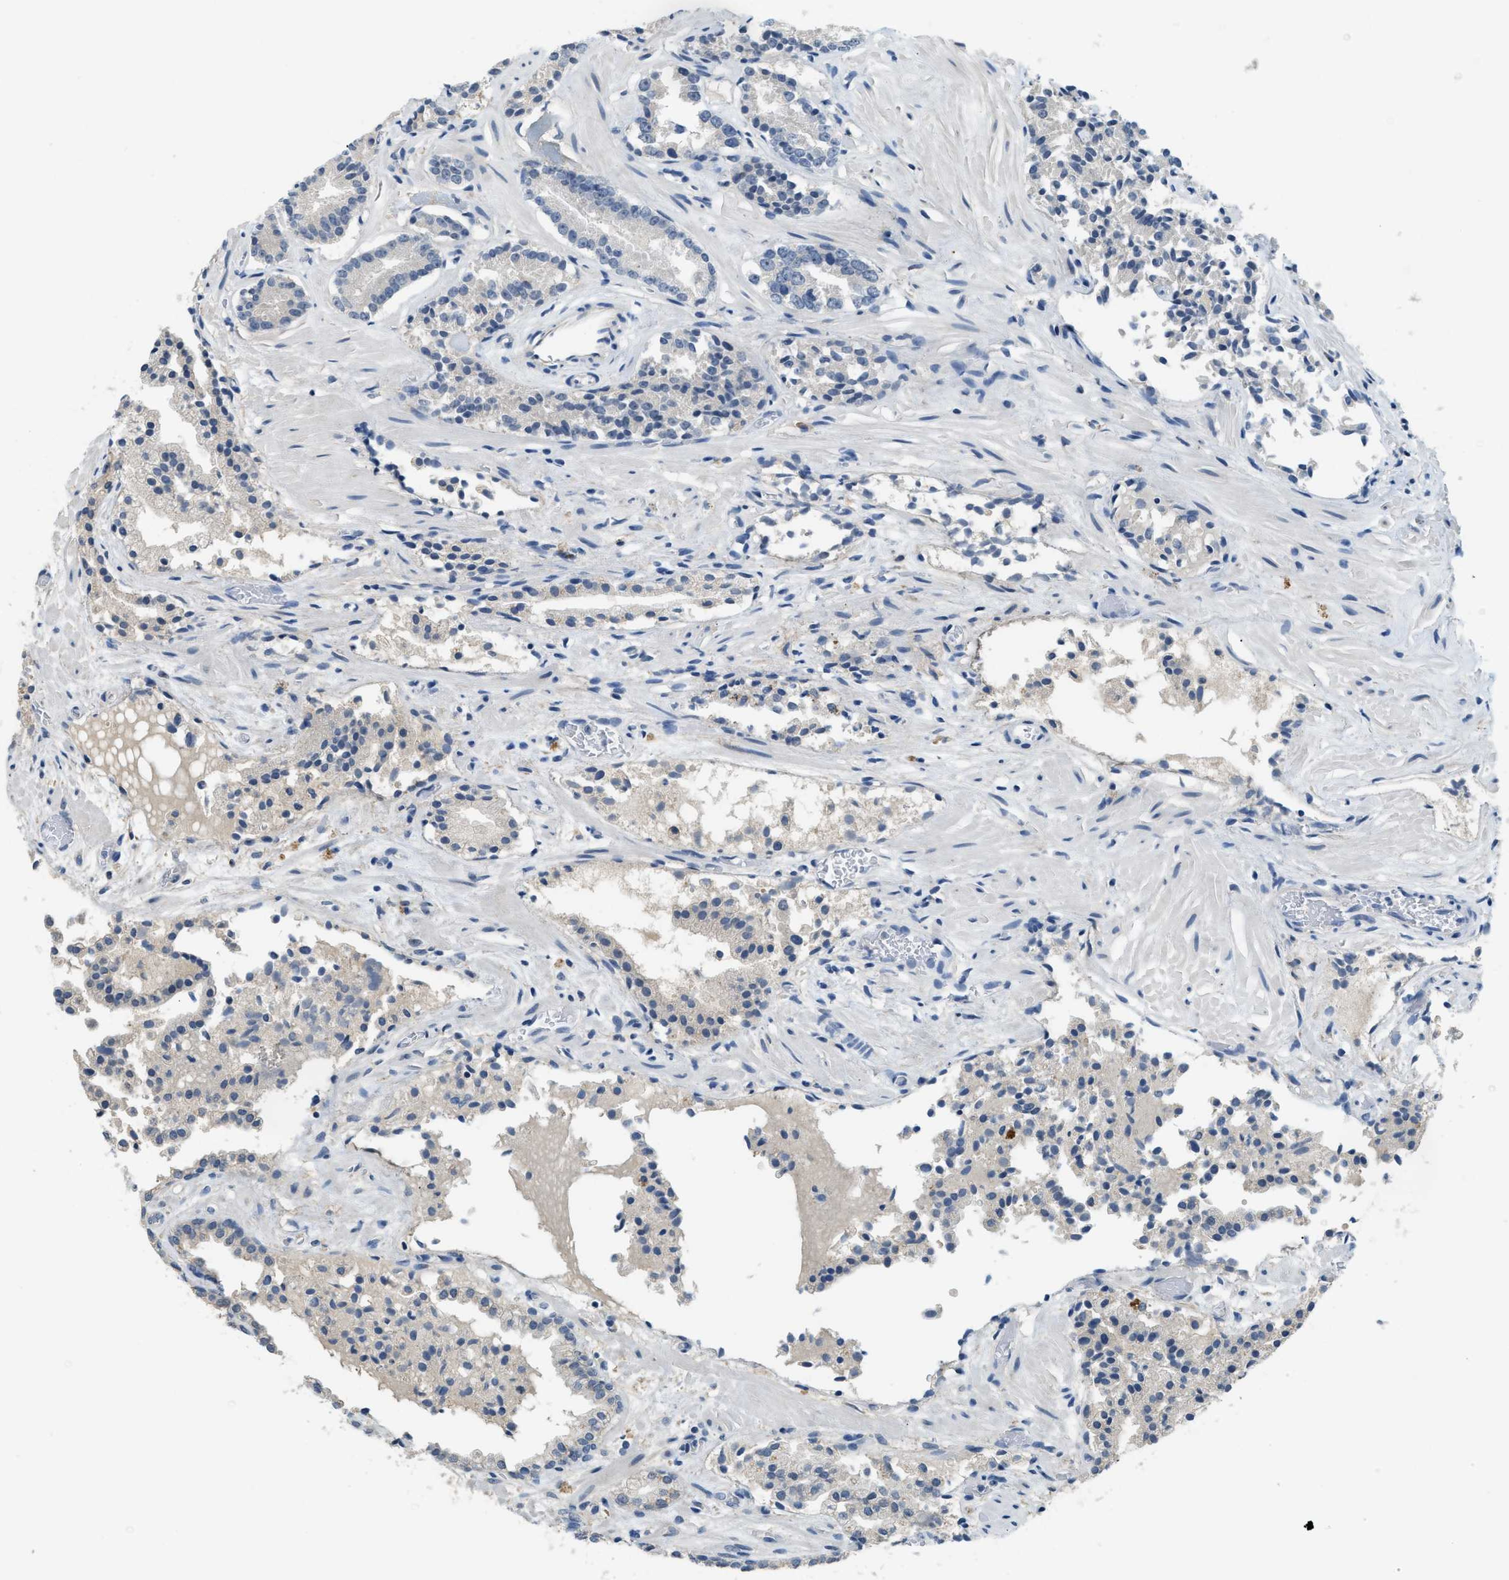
{"staining": {"intensity": "negative", "quantity": "none", "location": "none"}, "tissue": "prostate cancer", "cell_type": "Tumor cells", "image_type": "cancer", "snomed": [{"axis": "morphology", "description": "Adenocarcinoma, Low grade"}, {"axis": "topography", "description": "Prostate"}], "caption": "IHC image of human prostate cancer stained for a protein (brown), which shows no positivity in tumor cells.", "gene": "TMEM154", "patient": {"sex": "male", "age": 51}}